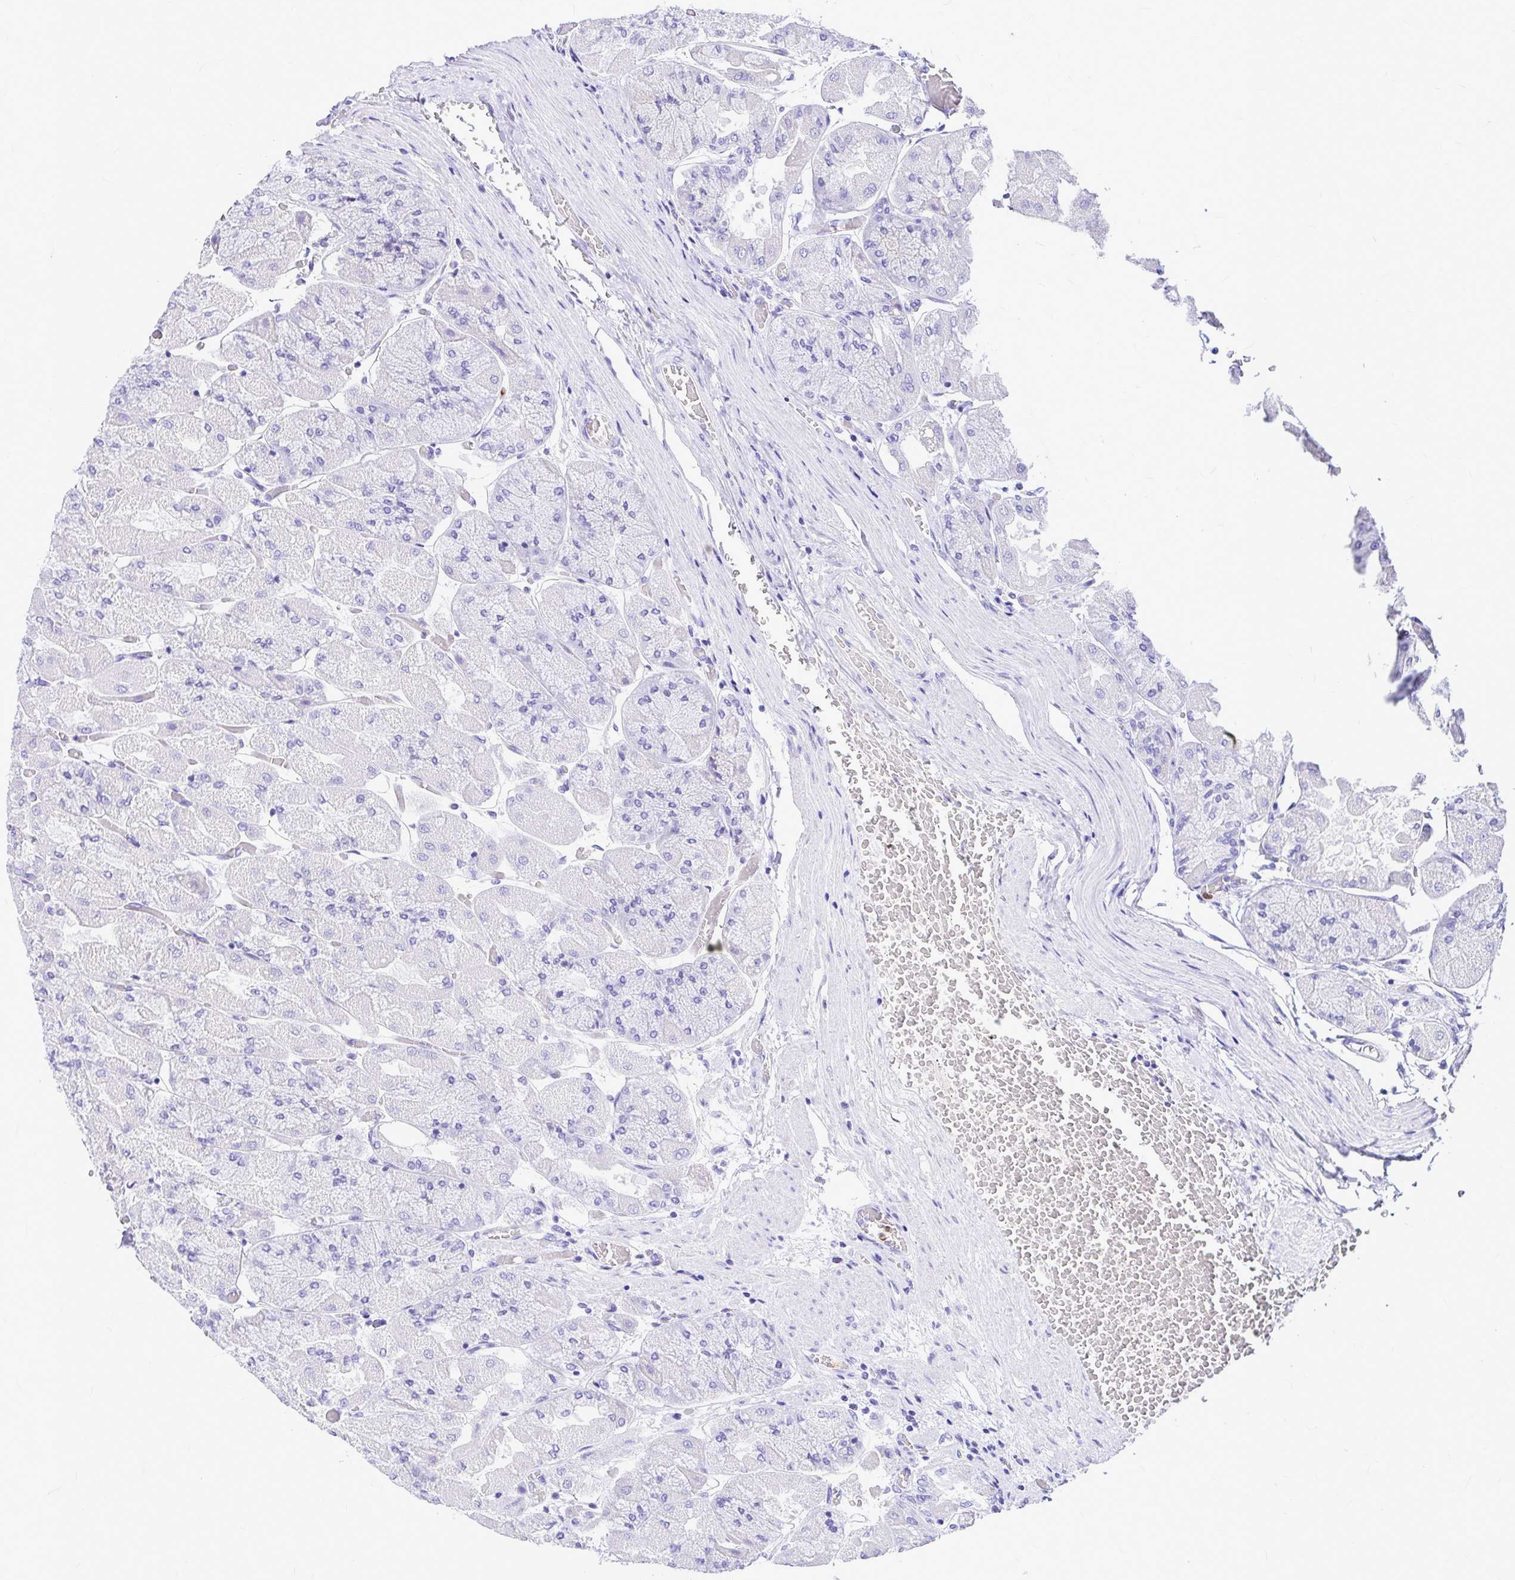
{"staining": {"intensity": "negative", "quantity": "none", "location": "none"}, "tissue": "stomach", "cell_type": "Glandular cells", "image_type": "normal", "snomed": [{"axis": "morphology", "description": "Normal tissue, NOS"}, {"axis": "topography", "description": "Stomach"}], "caption": "IHC image of benign stomach: stomach stained with DAB (3,3'-diaminobenzidine) exhibits no significant protein staining in glandular cells.", "gene": "CLEC1B", "patient": {"sex": "female", "age": 61}}